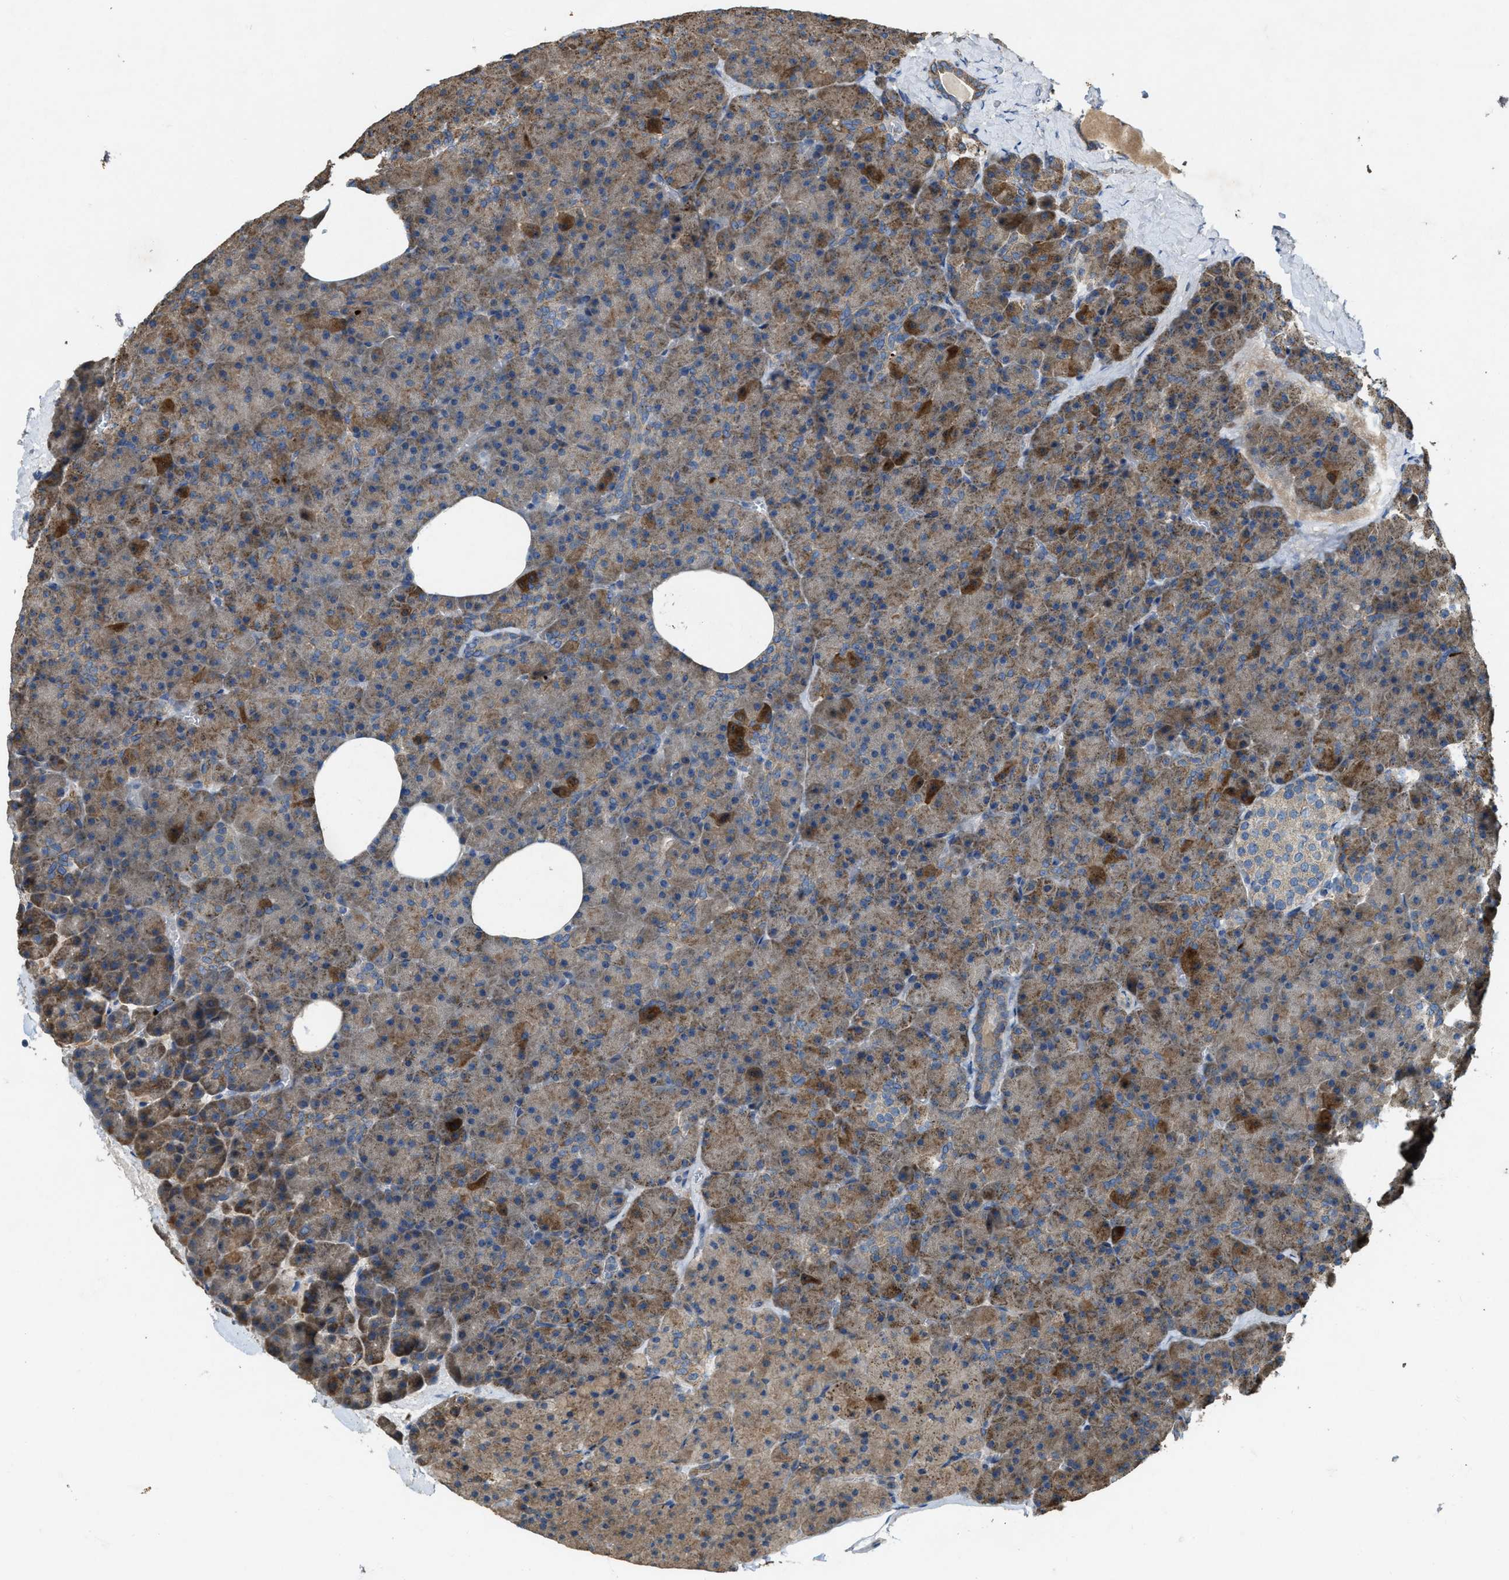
{"staining": {"intensity": "moderate", "quantity": "25%-75%", "location": "cytoplasmic/membranous"}, "tissue": "pancreas", "cell_type": "Exocrine glandular cells", "image_type": "normal", "snomed": [{"axis": "morphology", "description": "Normal tissue, NOS"}, {"axis": "morphology", "description": "Carcinoid, malignant, NOS"}, {"axis": "topography", "description": "Pancreas"}], "caption": "IHC image of normal pancreas: pancreas stained using immunohistochemistry (IHC) displays medium levels of moderate protein expression localized specifically in the cytoplasmic/membranous of exocrine glandular cells, appearing as a cytoplasmic/membranous brown color.", "gene": "PDP2", "patient": {"sex": "female", "age": 35}}